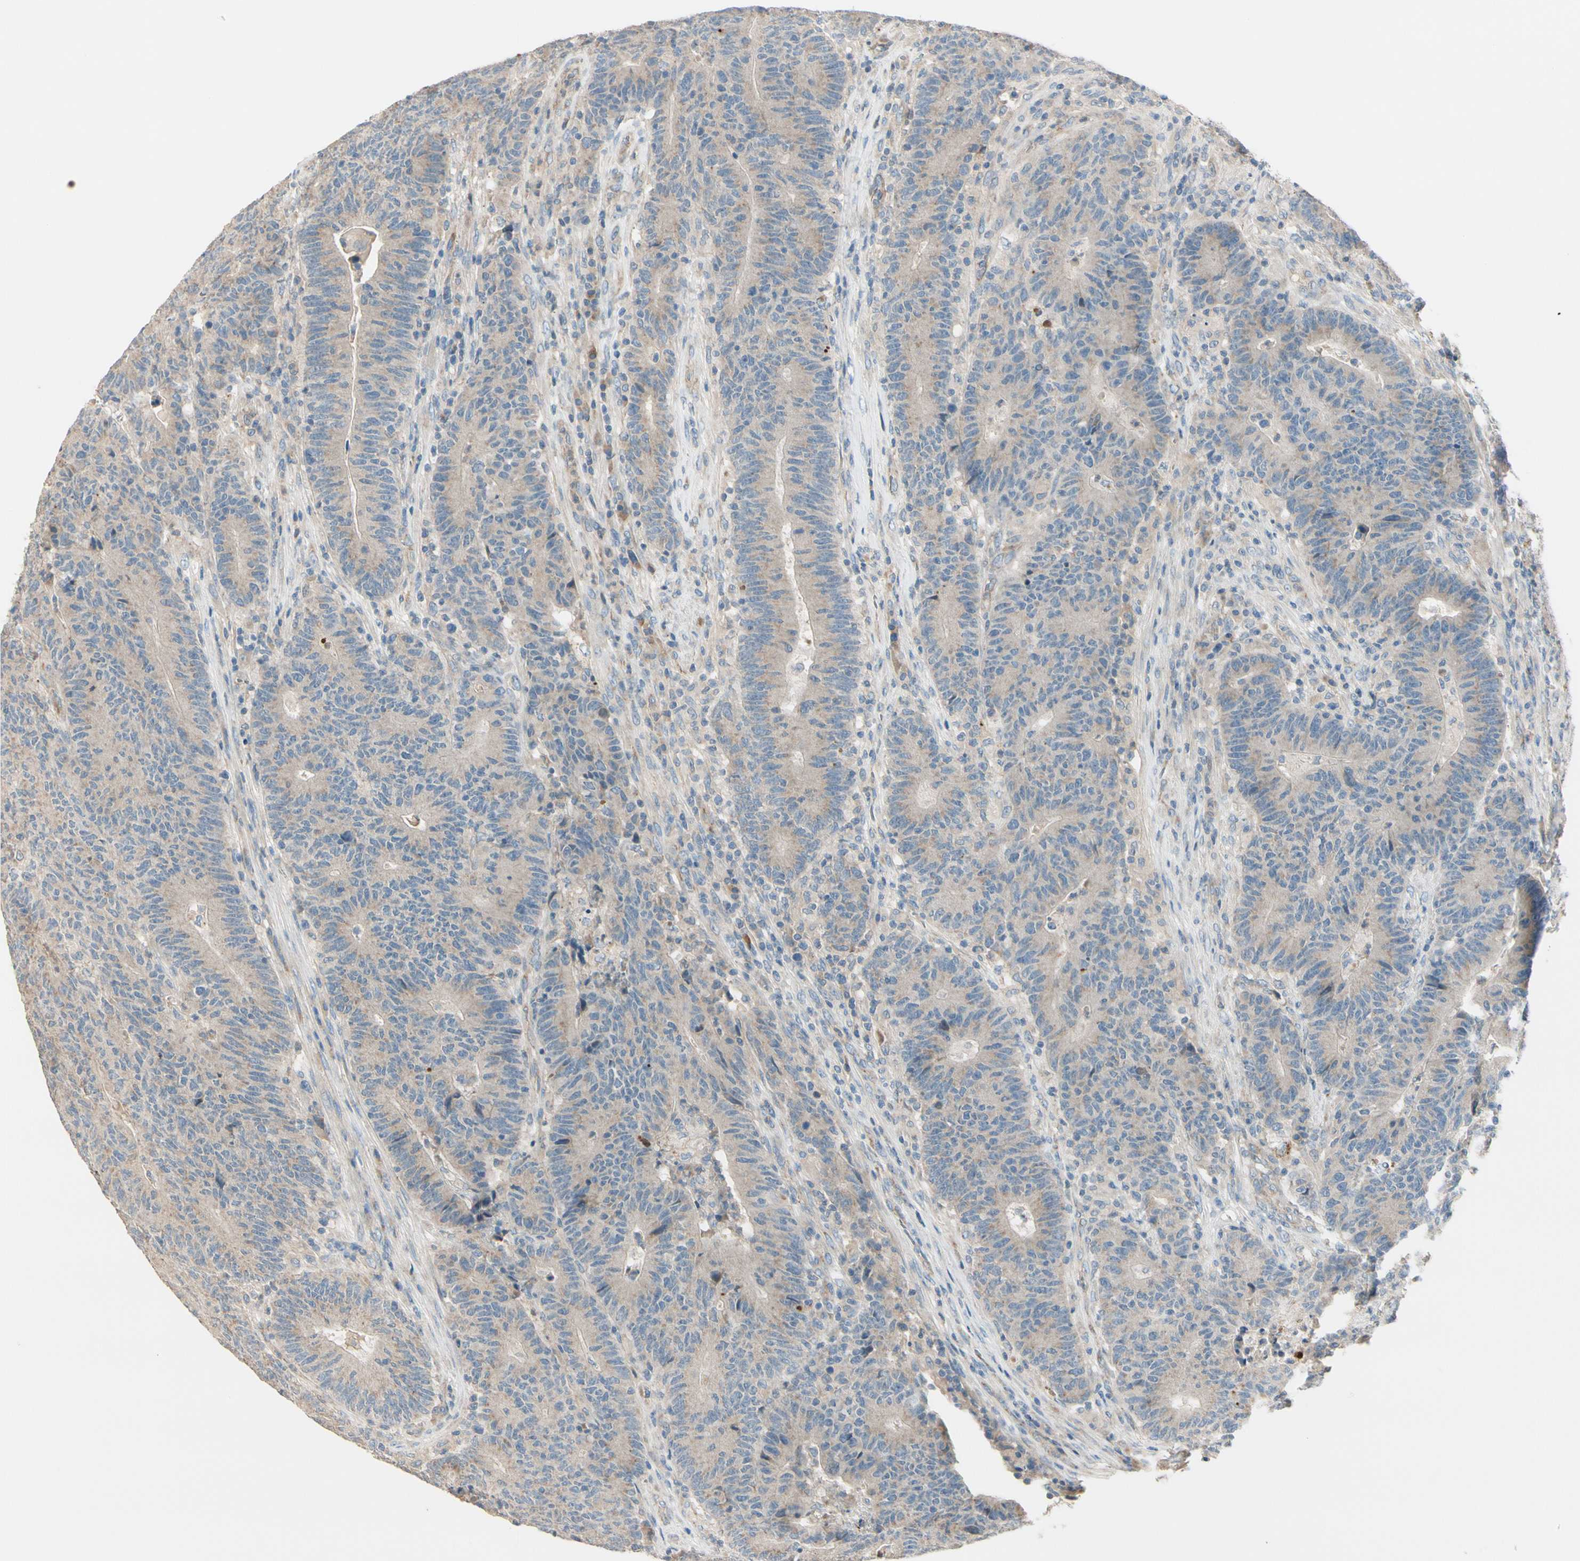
{"staining": {"intensity": "weak", "quantity": ">75%", "location": "cytoplasmic/membranous"}, "tissue": "colorectal cancer", "cell_type": "Tumor cells", "image_type": "cancer", "snomed": [{"axis": "morphology", "description": "Normal tissue, NOS"}, {"axis": "morphology", "description": "Adenocarcinoma, NOS"}, {"axis": "topography", "description": "Colon"}], "caption": "IHC (DAB (3,3'-diaminobenzidine)) staining of human colorectal cancer displays weak cytoplasmic/membranous protein expression in approximately >75% of tumor cells.", "gene": "EPHA3", "patient": {"sex": "female", "age": 75}}